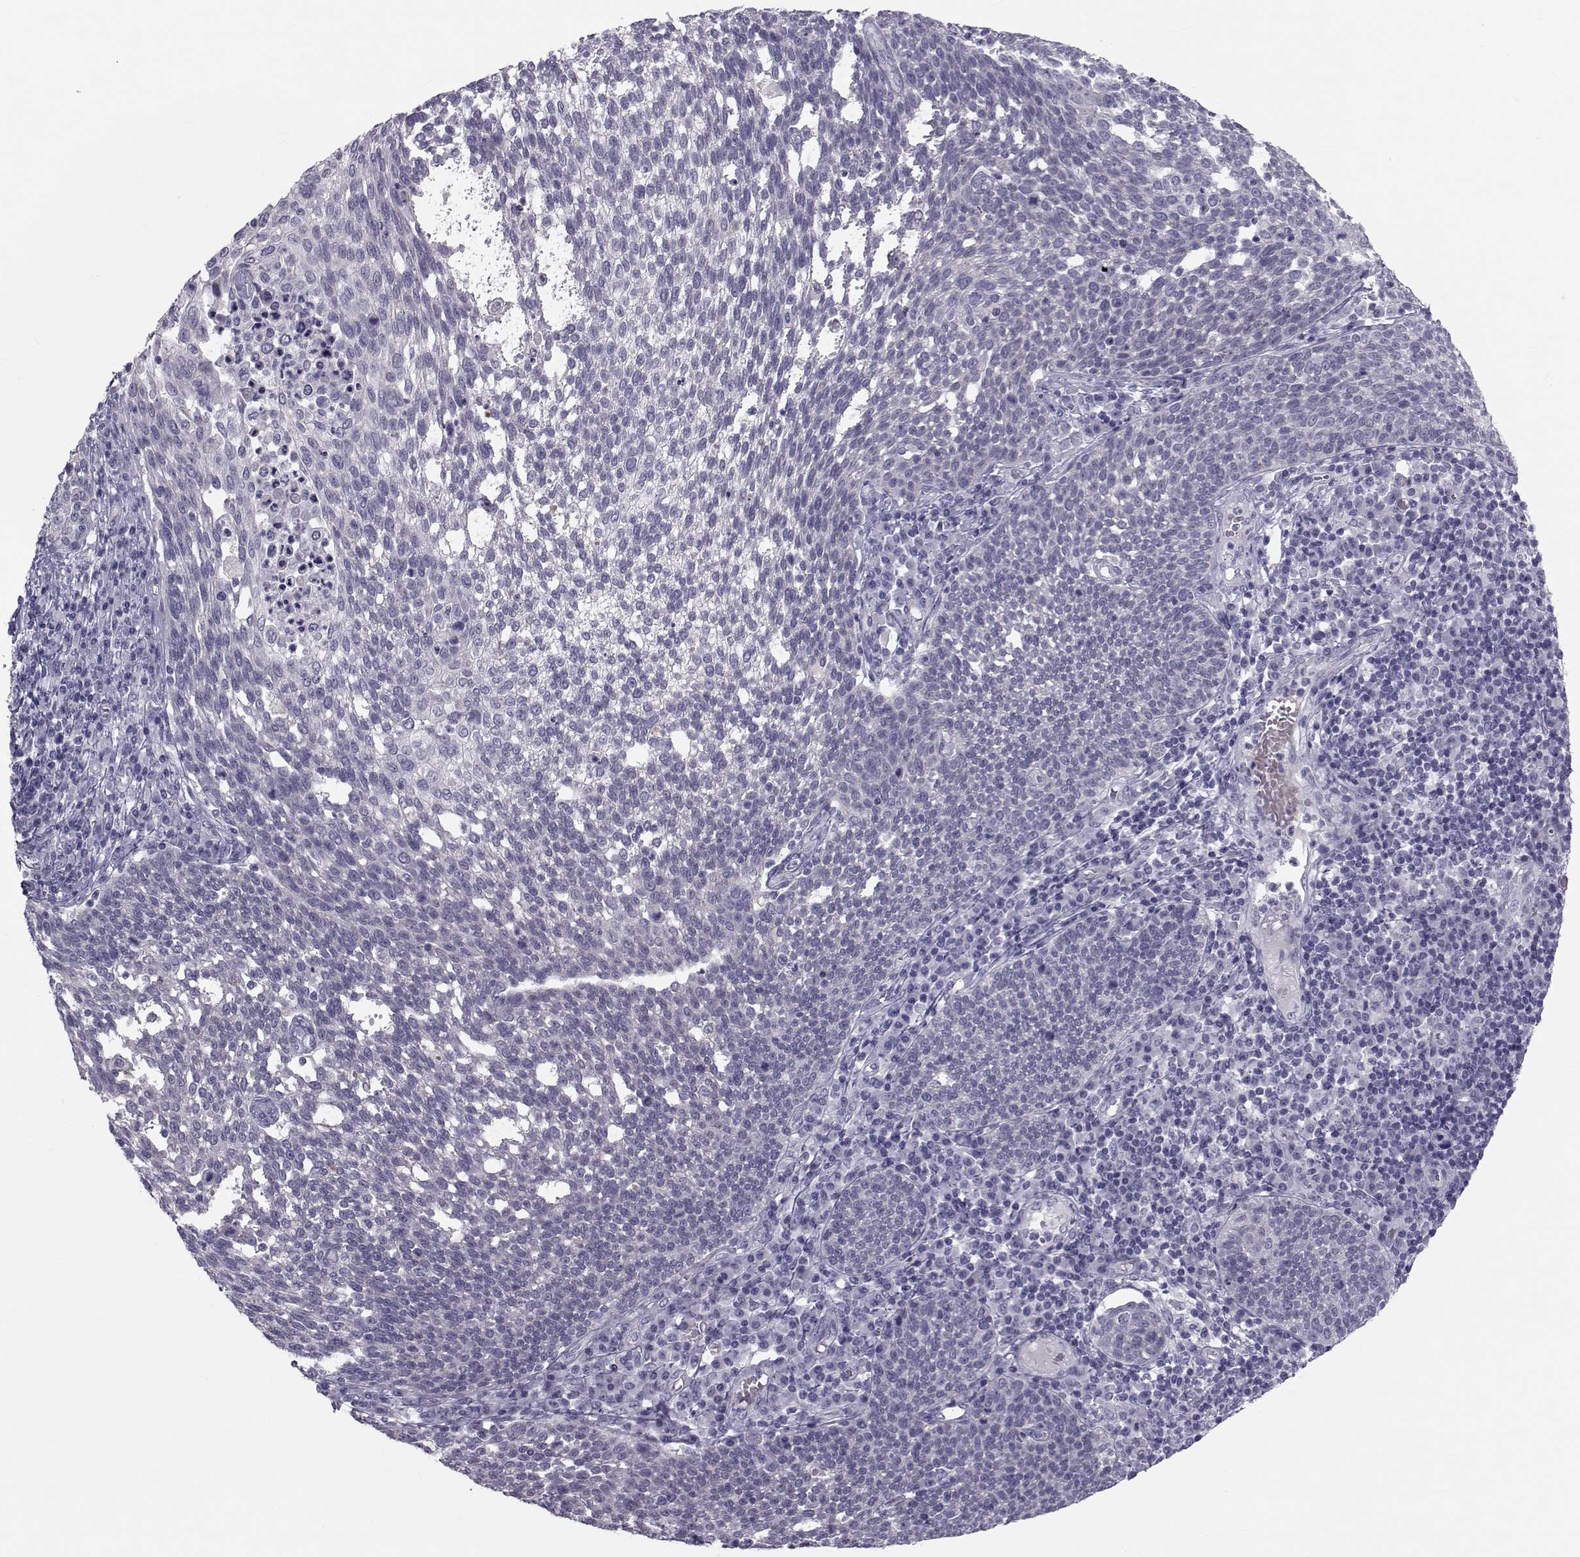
{"staining": {"intensity": "negative", "quantity": "none", "location": "none"}, "tissue": "cervical cancer", "cell_type": "Tumor cells", "image_type": "cancer", "snomed": [{"axis": "morphology", "description": "Squamous cell carcinoma, NOS"}, {"axis": "topography", "description": "Cervix"}], "caption": "The image demonstrates no staining of tumor cells in cervical cancer (squamous cell carcinoma).", "gene": "GARIN3", "patient": {"sex": "female", "age": 34}}